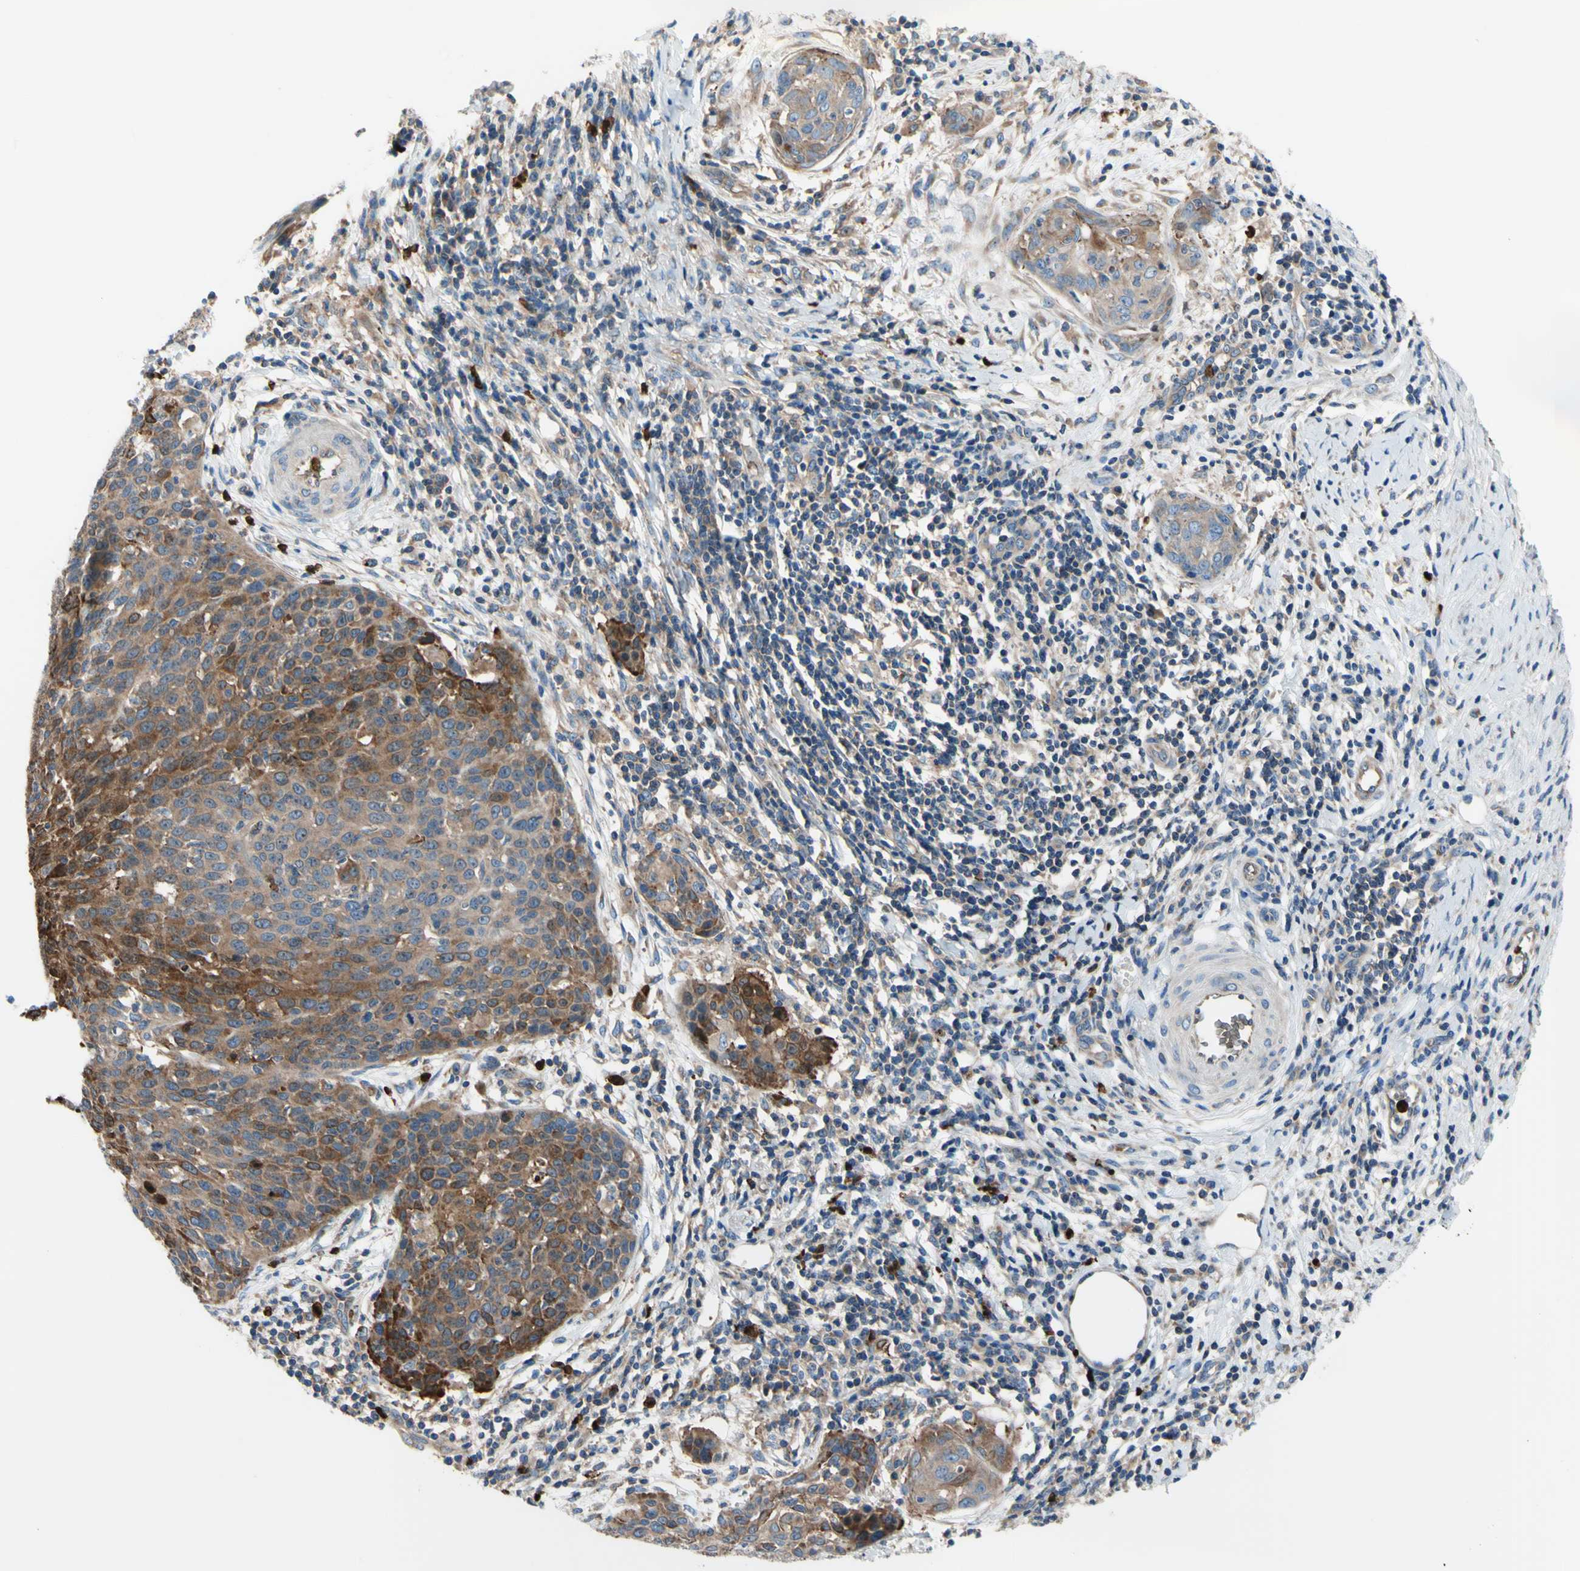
{"staining": {"intensity": "moderate", "quantity": "<25%", "location": "cytoplasmic/membranous"}, "tissue": "cervical cancer", "cell_type": "Tumor cells", "image_type": "cancer", "snomed": [{"axis": "morphology", "description": "Squamous cell carcinoma, NOS"}, {"axis": "topography", "description": "Cervix"}], "caption": "Immunohistochemistry staining of squamous cell carcinoma (cervical), which displays low levels of moderate cytoplasmic/membranous expression in approximately <25% of tumor cells indicating moderate cytoplasmic/membranous protein expression. The staining was performed using DAB (brown) for protein detection and nuclei were counterstained in hematoxylin (blue).", "gene": "USP9X", "patient": {"sex": "female", "age": 38}}